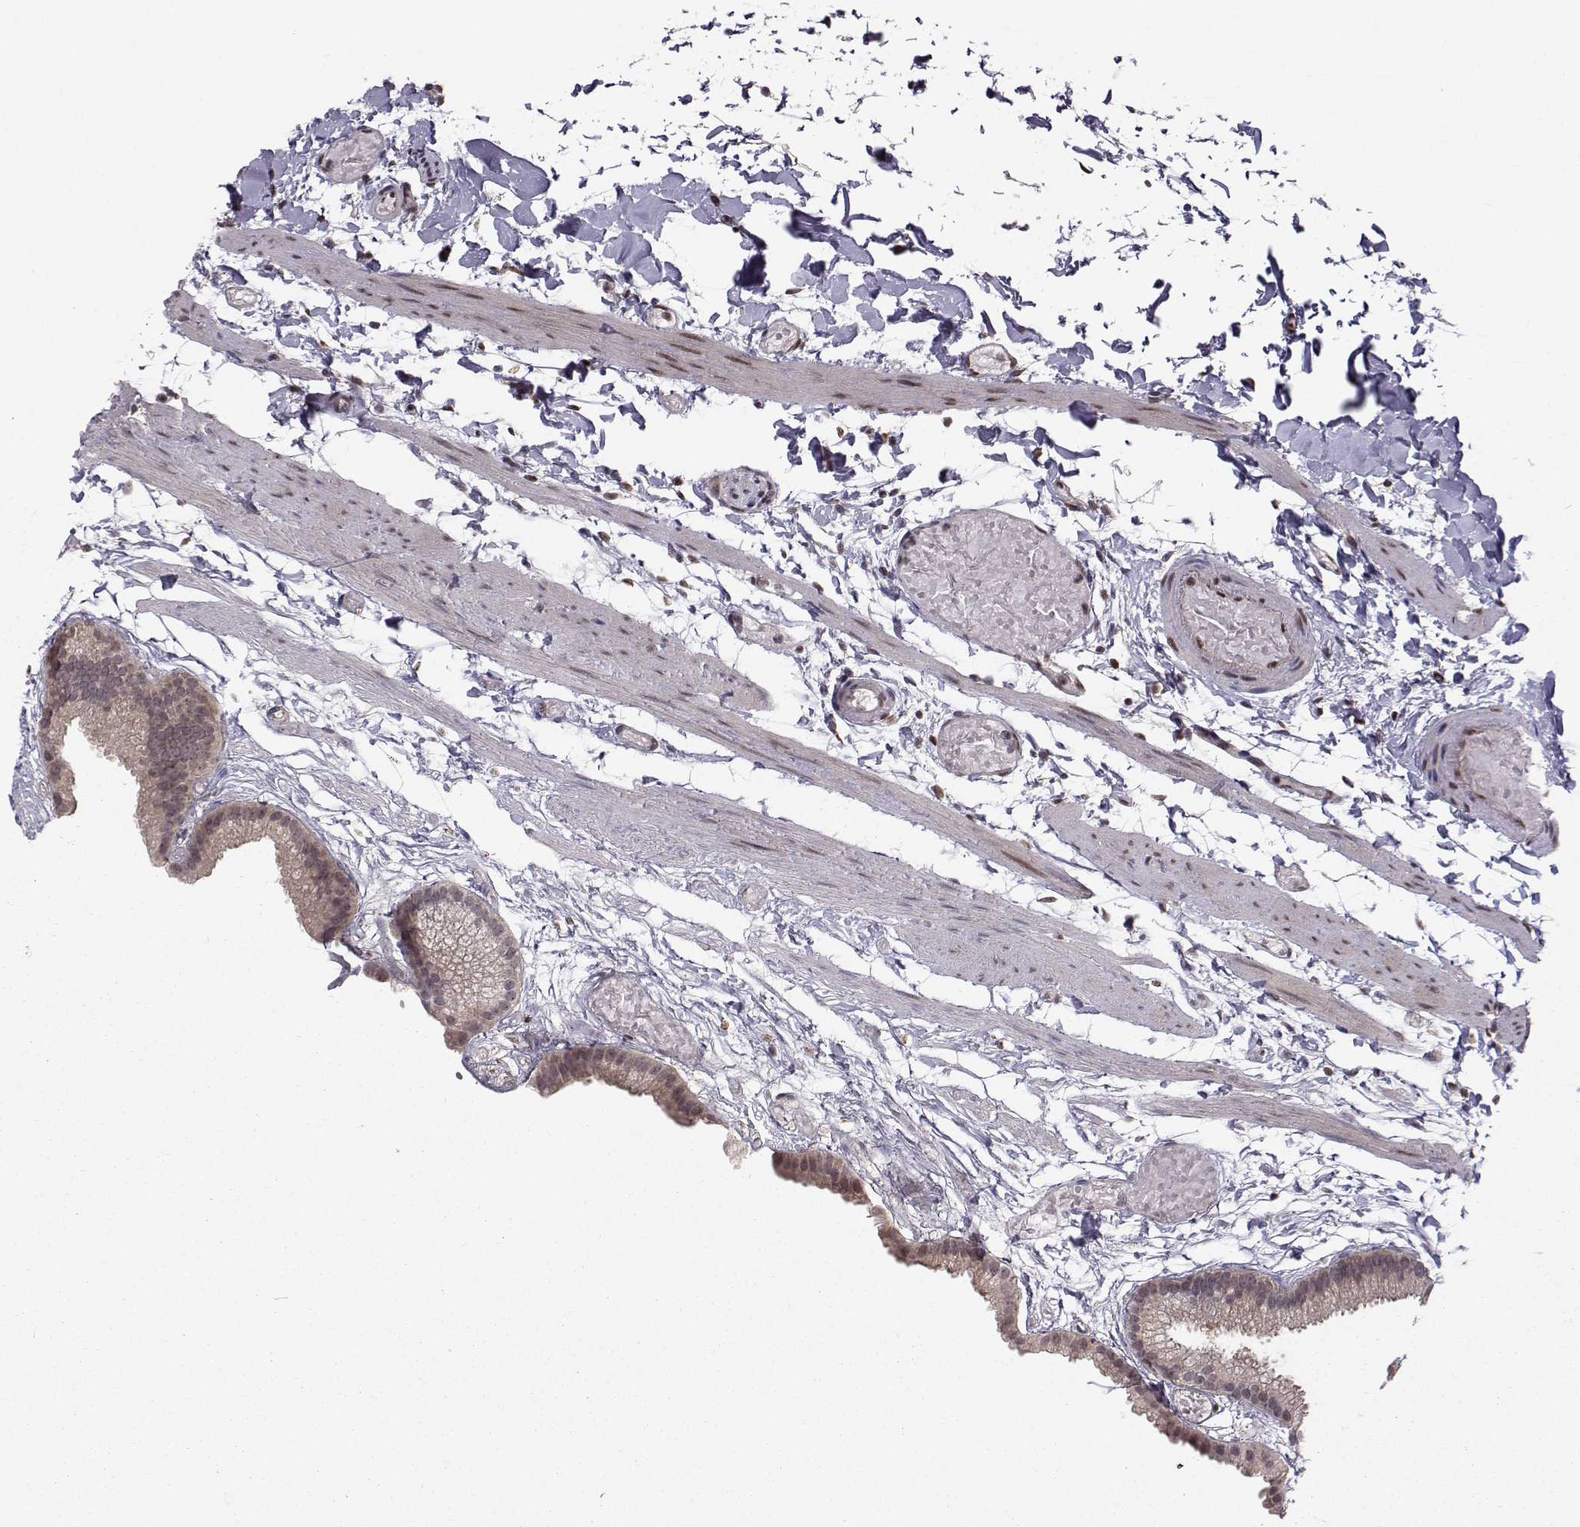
{"staining": {"intensity": "moderate", "quantity": "25%-75%", "location": "cytoplasmic/membranous"}, "tissue": "gallbladder", "cell_type": "Glandular cells", "image_type": "normal", "snomed": [{"axis": "morphology", "description": "Normal tissue, NOS"}, {"axis": "topography", "description": "Gallbladder"}], "caption": "Immunohistochemical staining of benign human gallbladder exhibits moderate cytoplasmic/membranous protein expression in approximately 25%-75% of glandular cells.", "gene": "PKN2", "patient": {"sex": "female", "age": 45}}